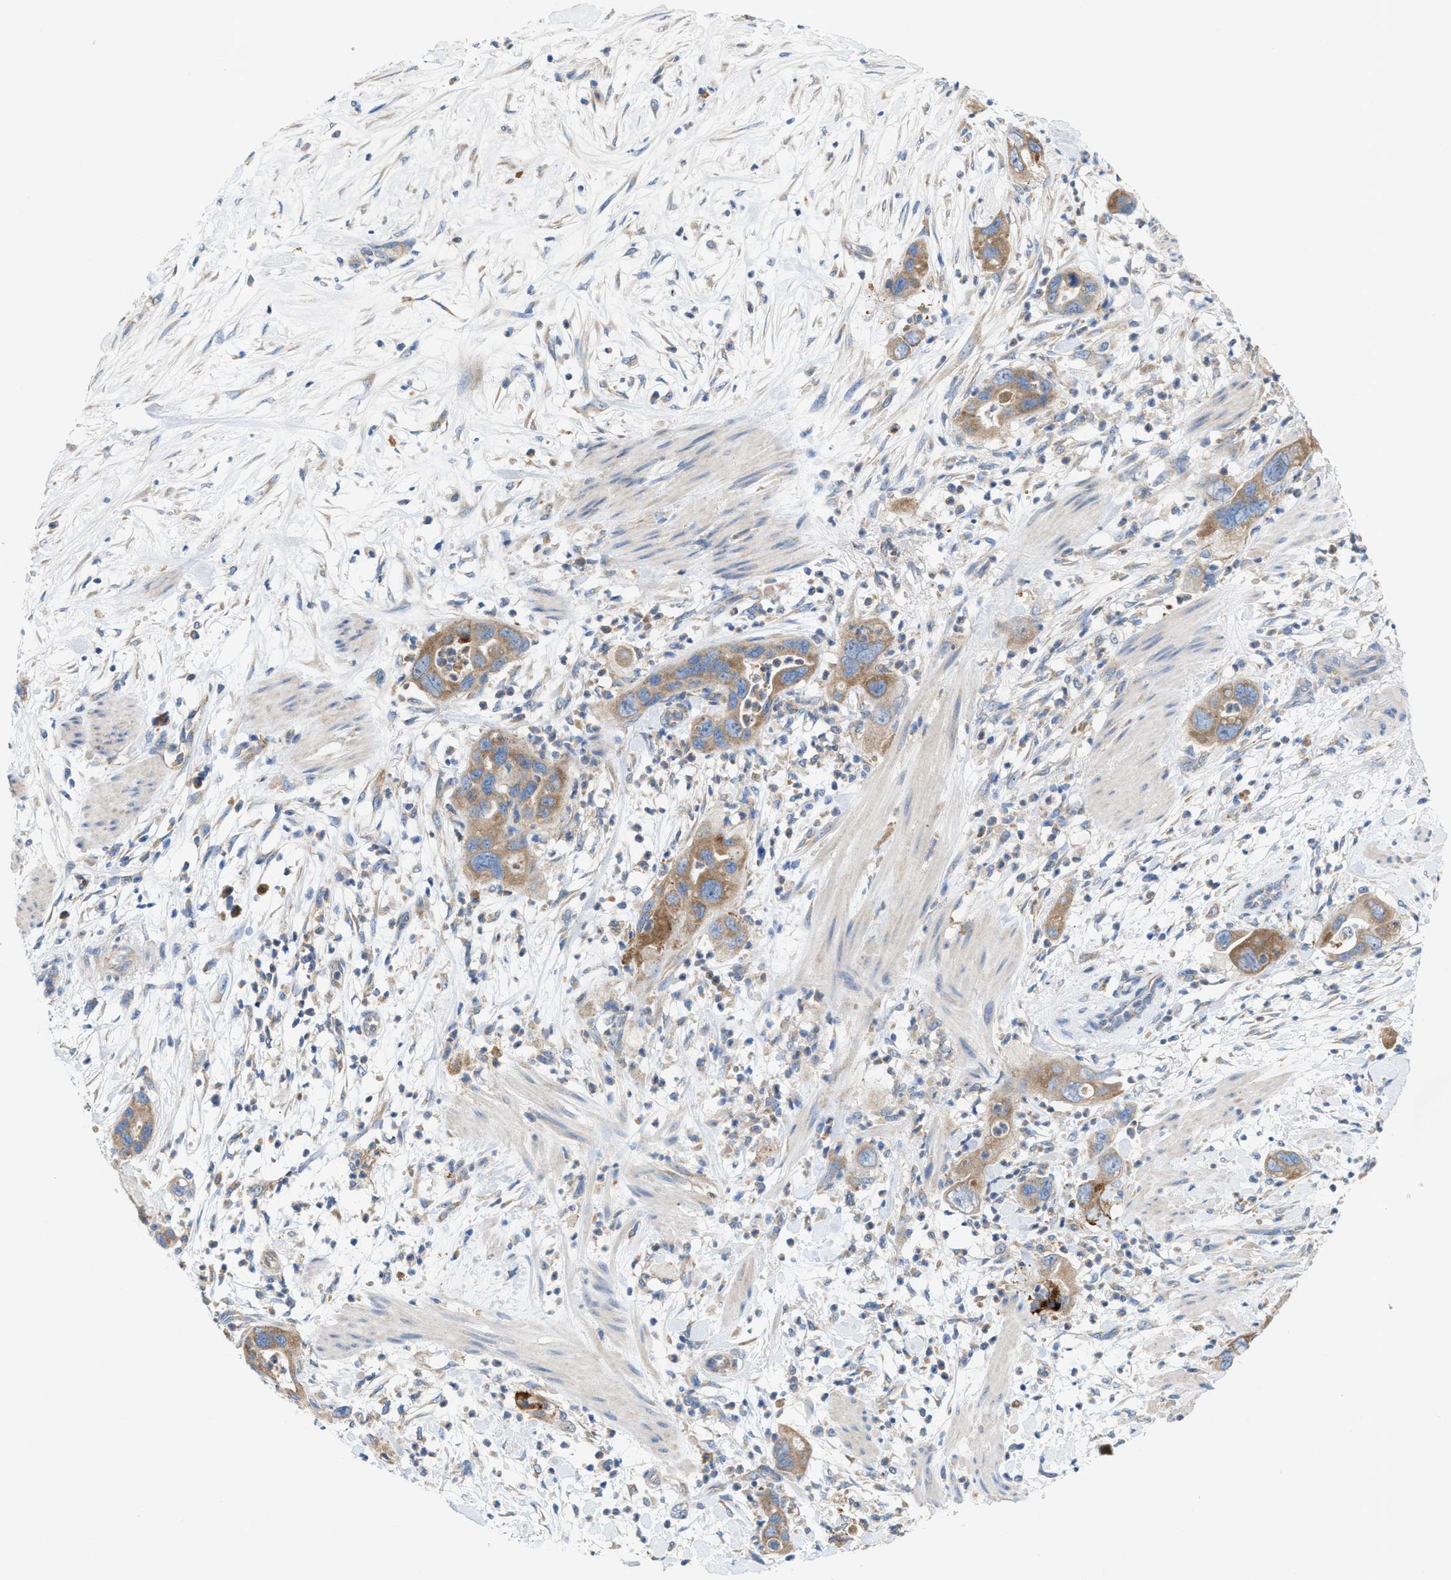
{"staining": {"intensity": "moderate", "quantity": ">75%", "location": "cytoplasmic/membranous"}, "tissue": "pancreatic cancer", "cell_type": "Tumor cells", "image_type": "cancer", "snomed": [{"axis": "morphology", "description": "Adenocarcinoma, NOS"}, {"axis": "topography", "description": "Pancreas"}], "caption": "Brown immunohistochemical staining in human pancreatic adenocarcinoma displays moderate cytoplasmic/membranous staining in about >75% of tumor cells.", "gene": "DYNC2I1", "patient": {"sex": "female", "age": 71}}